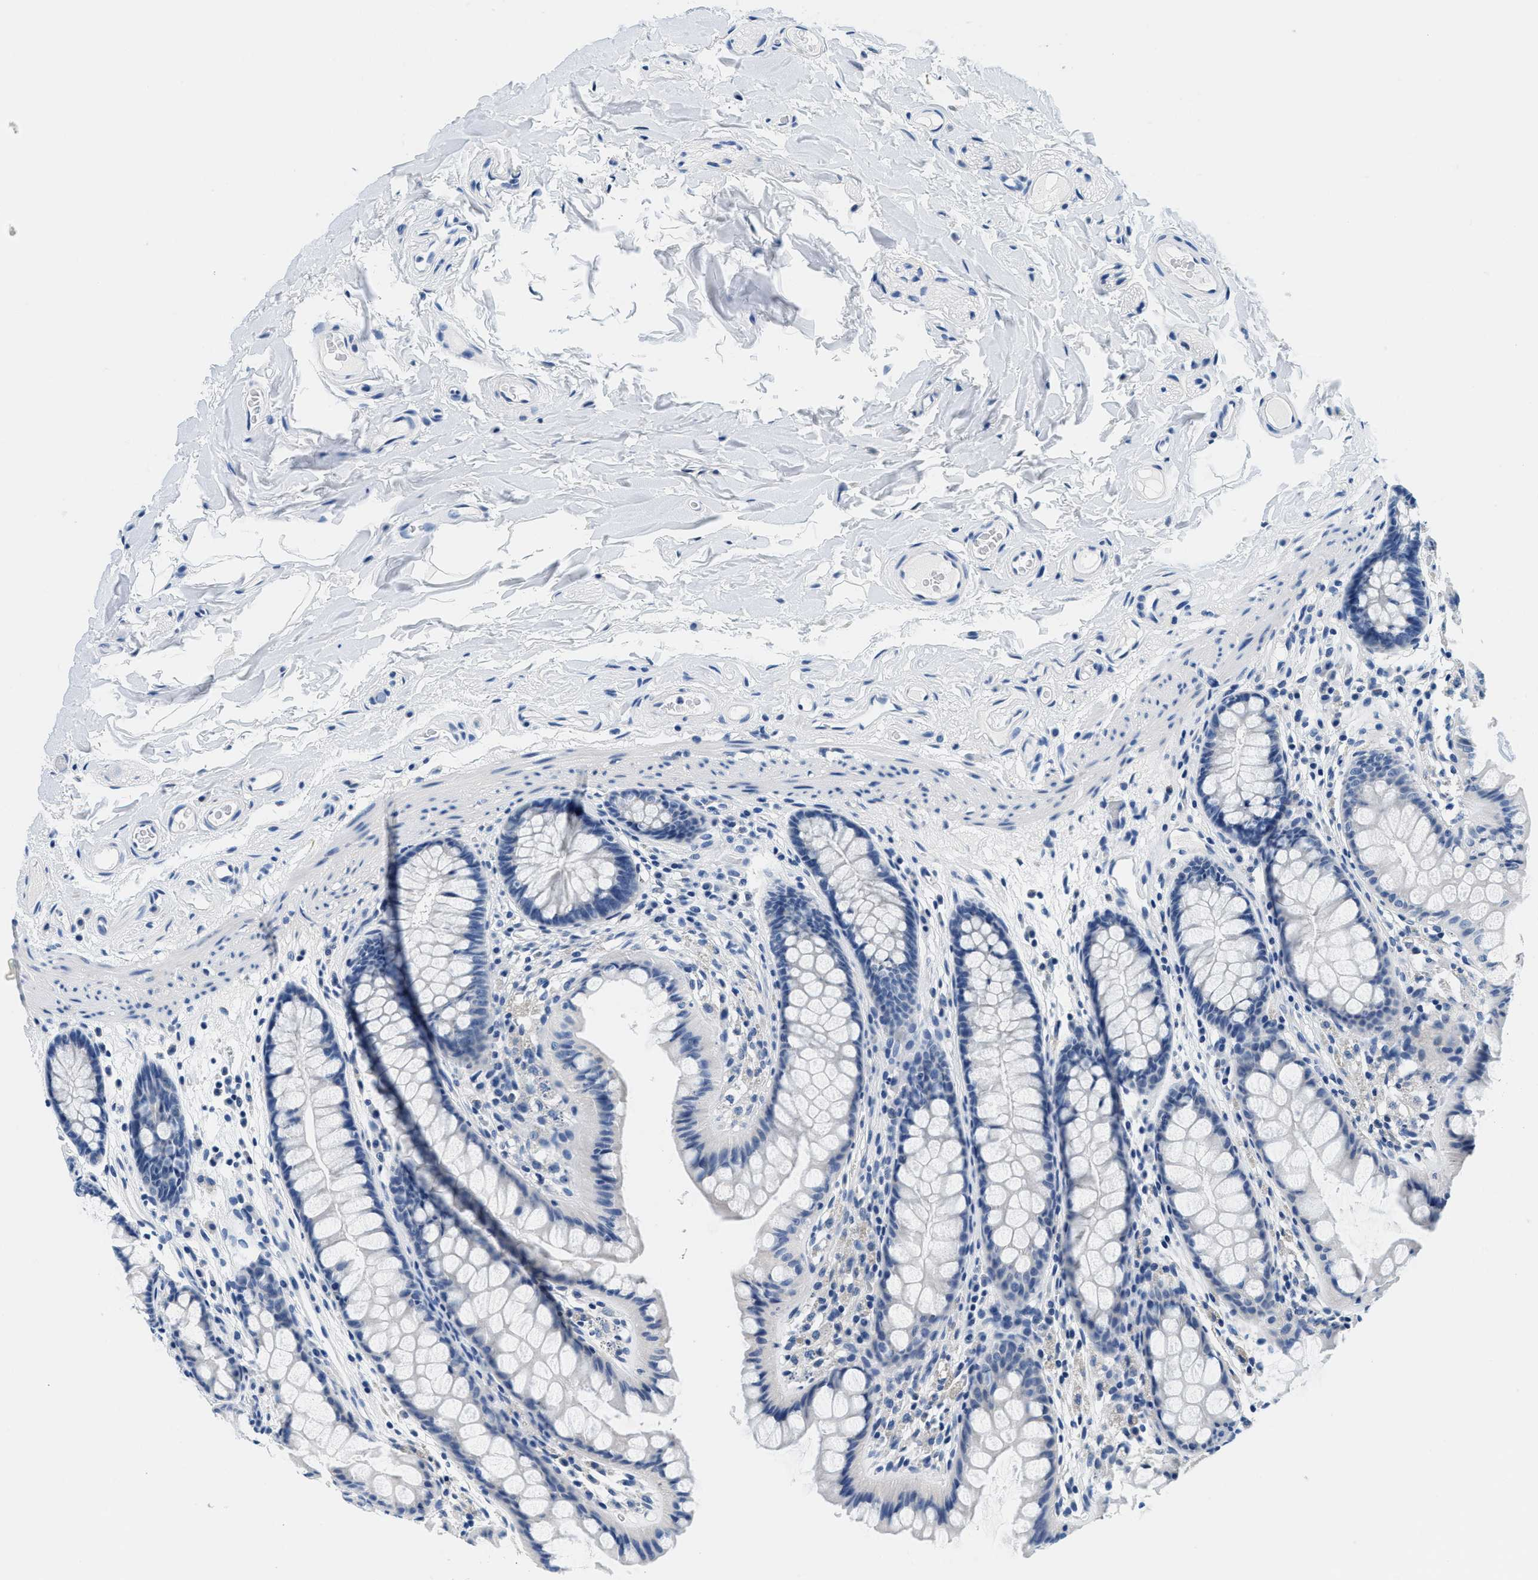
{"staining": {"intensity": "negative", "quantity": "none", "location": "none"}, "tissue": "colon", "cell_type": "Endothelial cells", "image_type": "normal", "snomed": [{"axis": "morphology", "description": "Normal tissue, NOS"}, {"axis": "topography", "description": "Colon"}], "caption": "Endothelial cells show no significant protein expression in normal colon. The staining is performed using DAB (3,3'-diaminobenzidine) brown chromogen with nuclei counter-stained in using hematoxylin.", "gene": "GSTM3", "patient": {"sex": "female", "age": 55}}